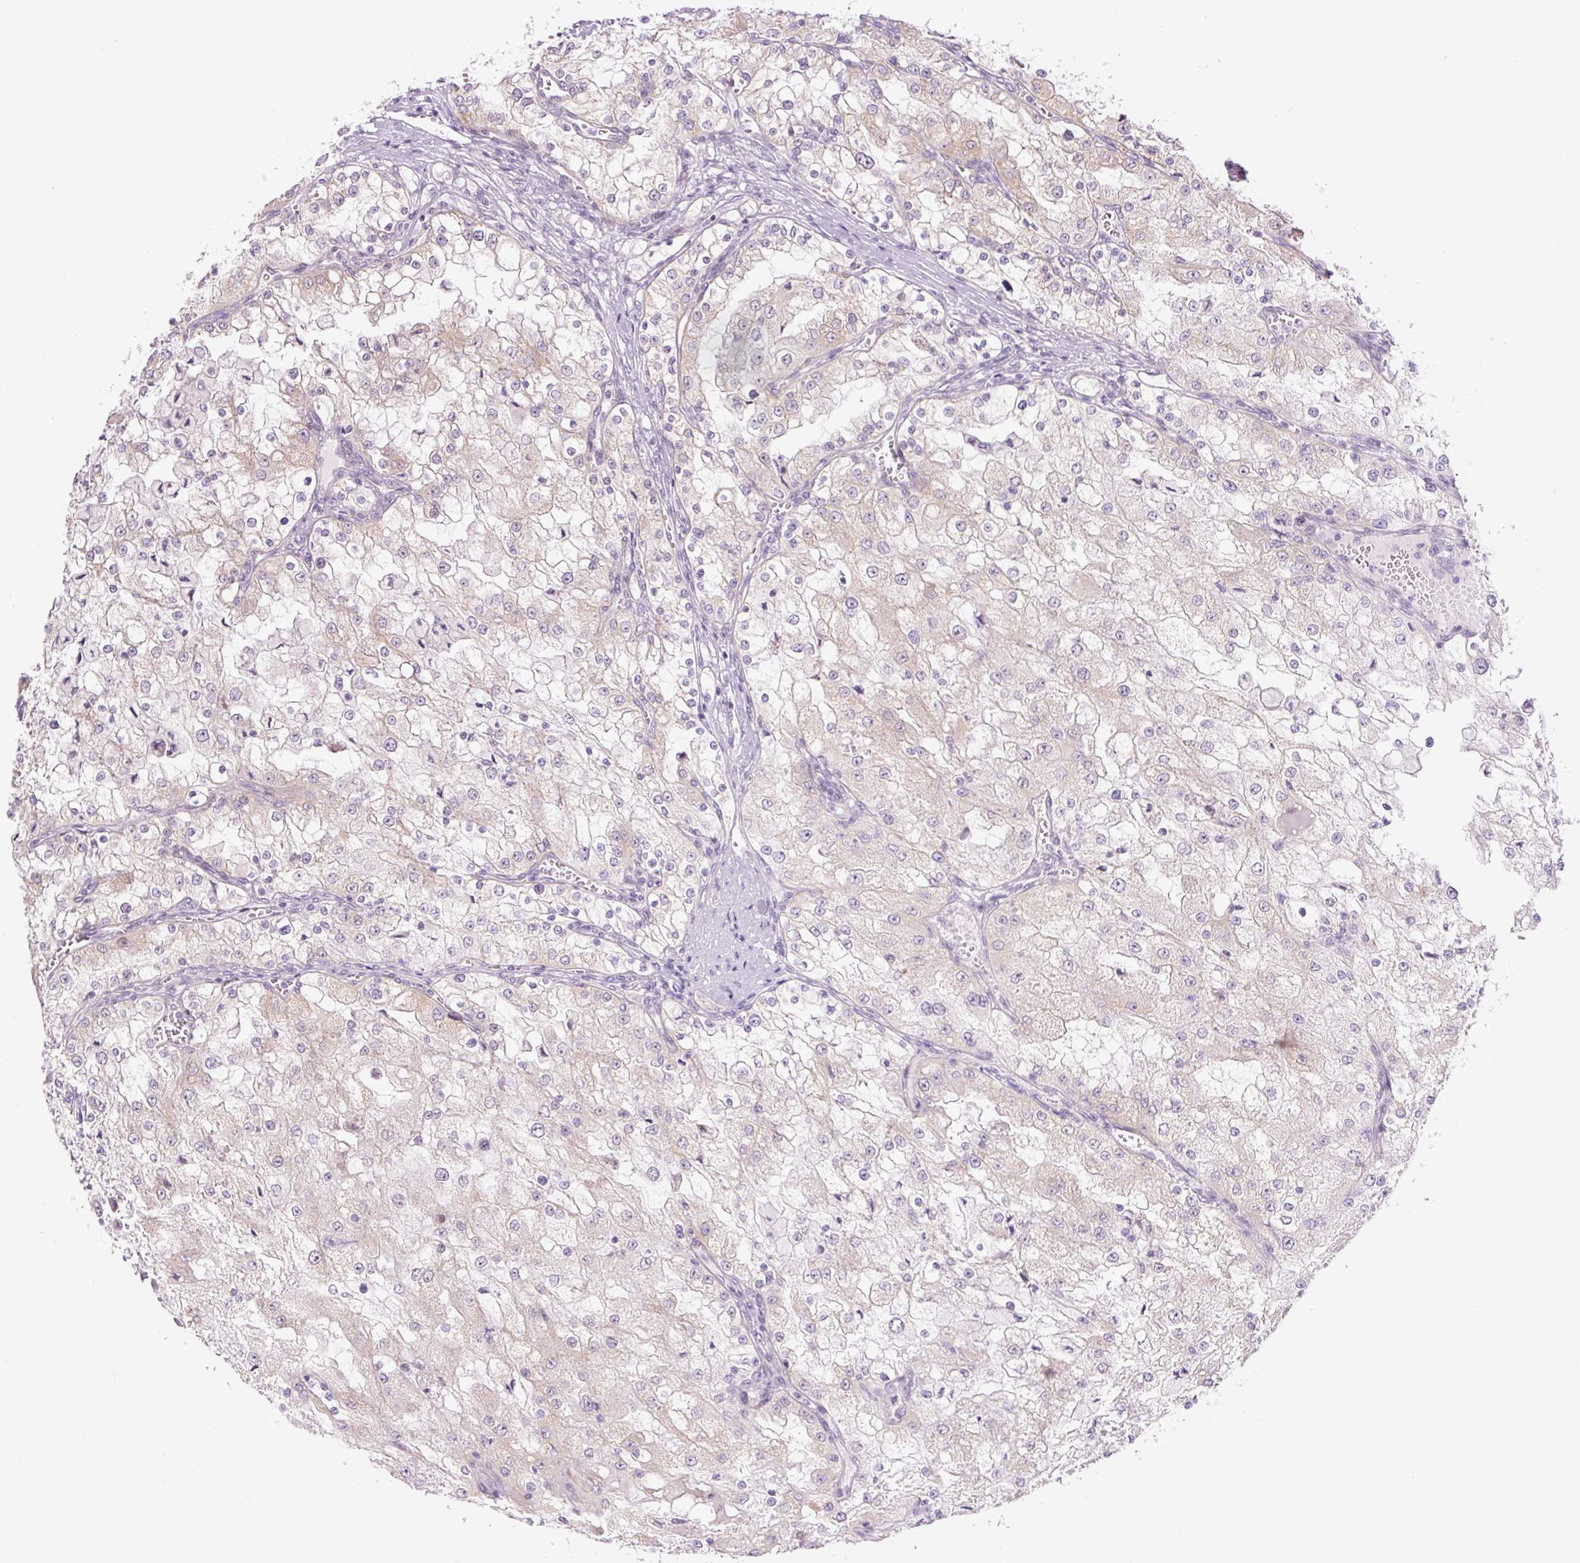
{"staining": {"intensity": "weak", "quantity": "25%-75%", "location": "cytoplasmic/membranous"}, "tissue": "renal cancer", "cell_type": "Tumor cells", "image_type": "cancer", "snomed": [{"axis": "morphology", "description": "Adenocarcinoma, NOS"}, {"axis": "topography", "description": "Kidney"}], "caption": "This is a photomicrograph of immunohistochemistry staining of adenocarcinoma (renal), which shows weak expression in the cytoplasmic/membranous of tumor cells.", "gene": "ICE1", "patient": {"sex": "female", "age": 74}}